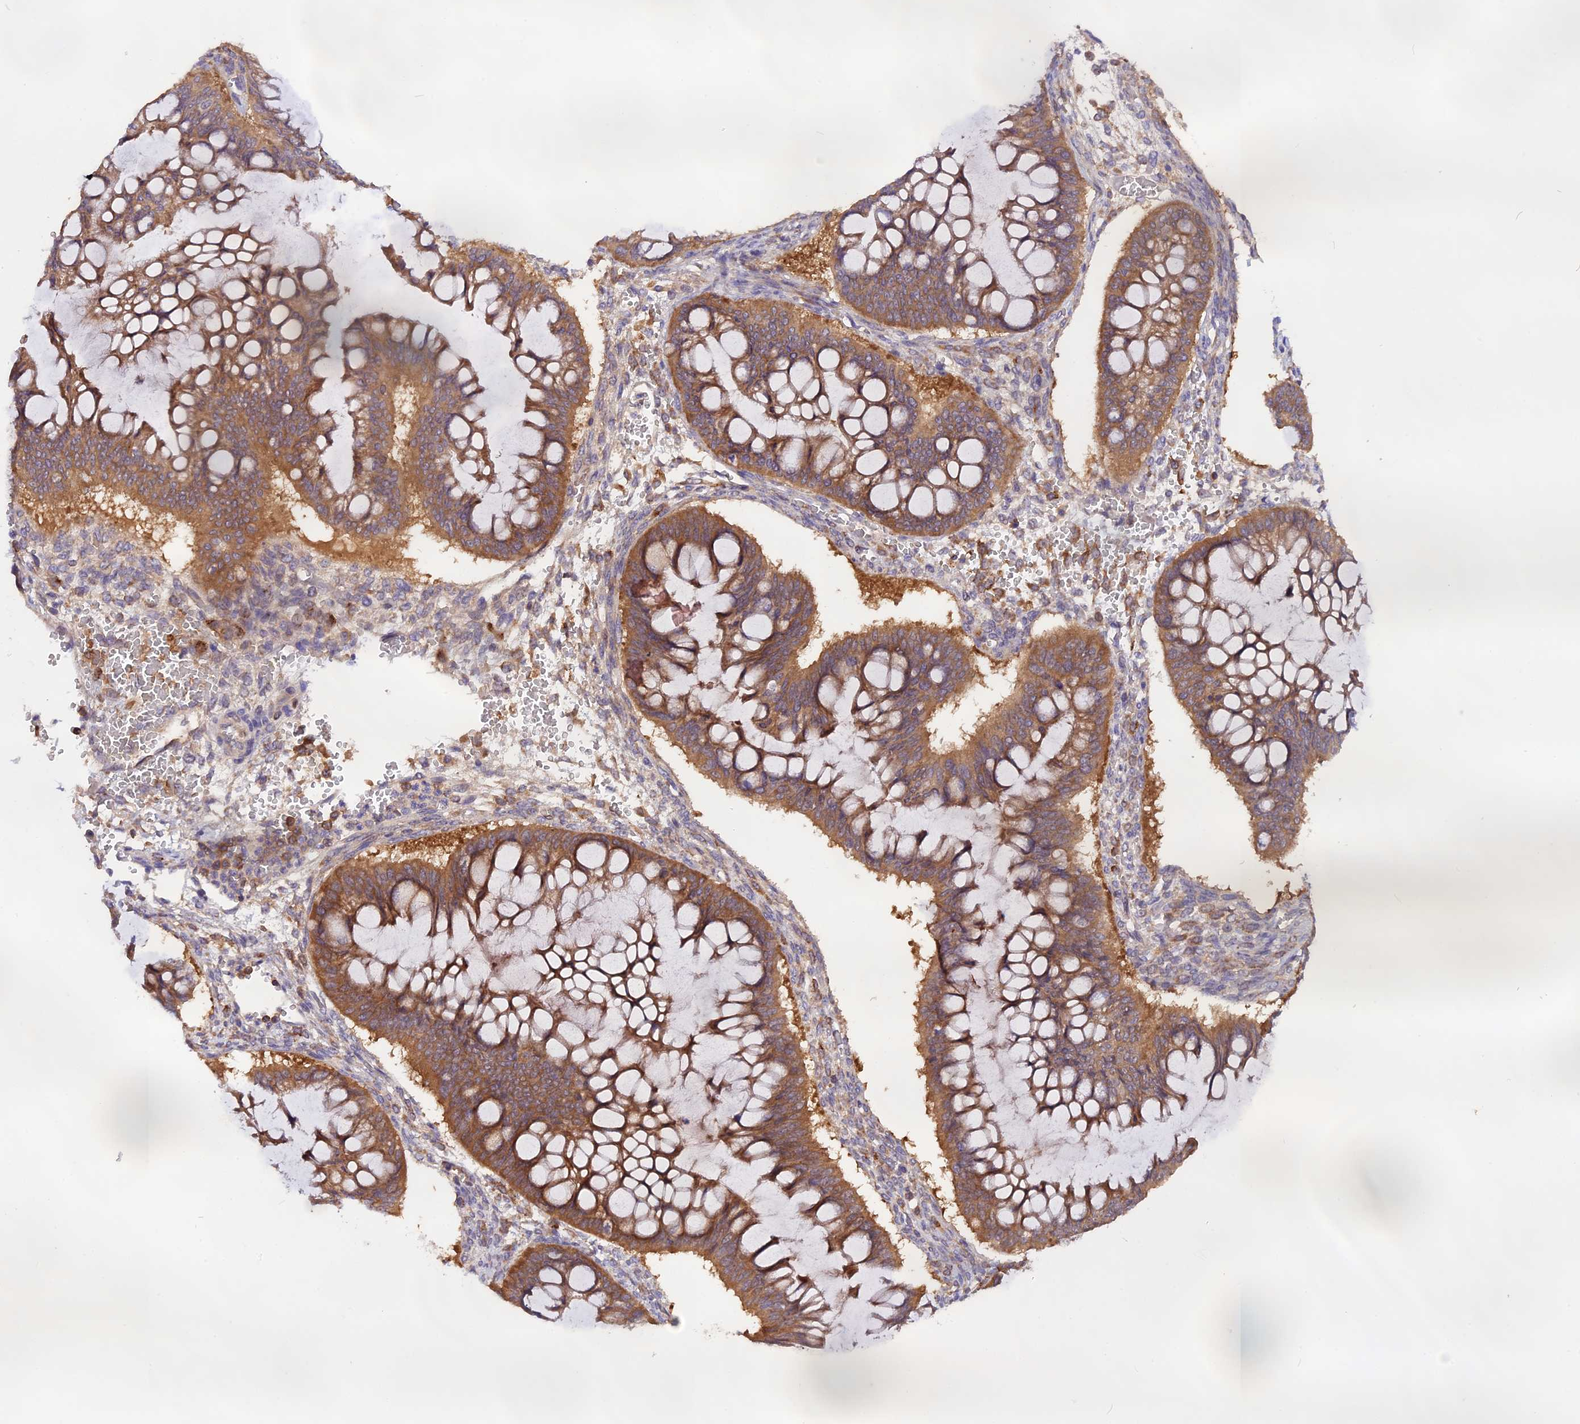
{"staining": {"intensity": "moderate", "quantity": ">75%", "location": "cytoplasmic/membranous"}, "tissue": "ovarian cancer", "cell_type": "Tumor cells", "image_type": "cancer", "snomed": [{"axis": "morphology", "description": "Cystadenocarcinoma, mucinous, NOS"}, {"axis": "topography", "description": "Ovary"}], "caption": "Ovarian mucinous cystadenocarcinoma was stained to show a protein in brown. There is medium levels of moderate cytoplasmic/membranous expression in about >75% of tumor cells.", "gene": "MARK4", "patient": {"sex": "female", "age": 73}}